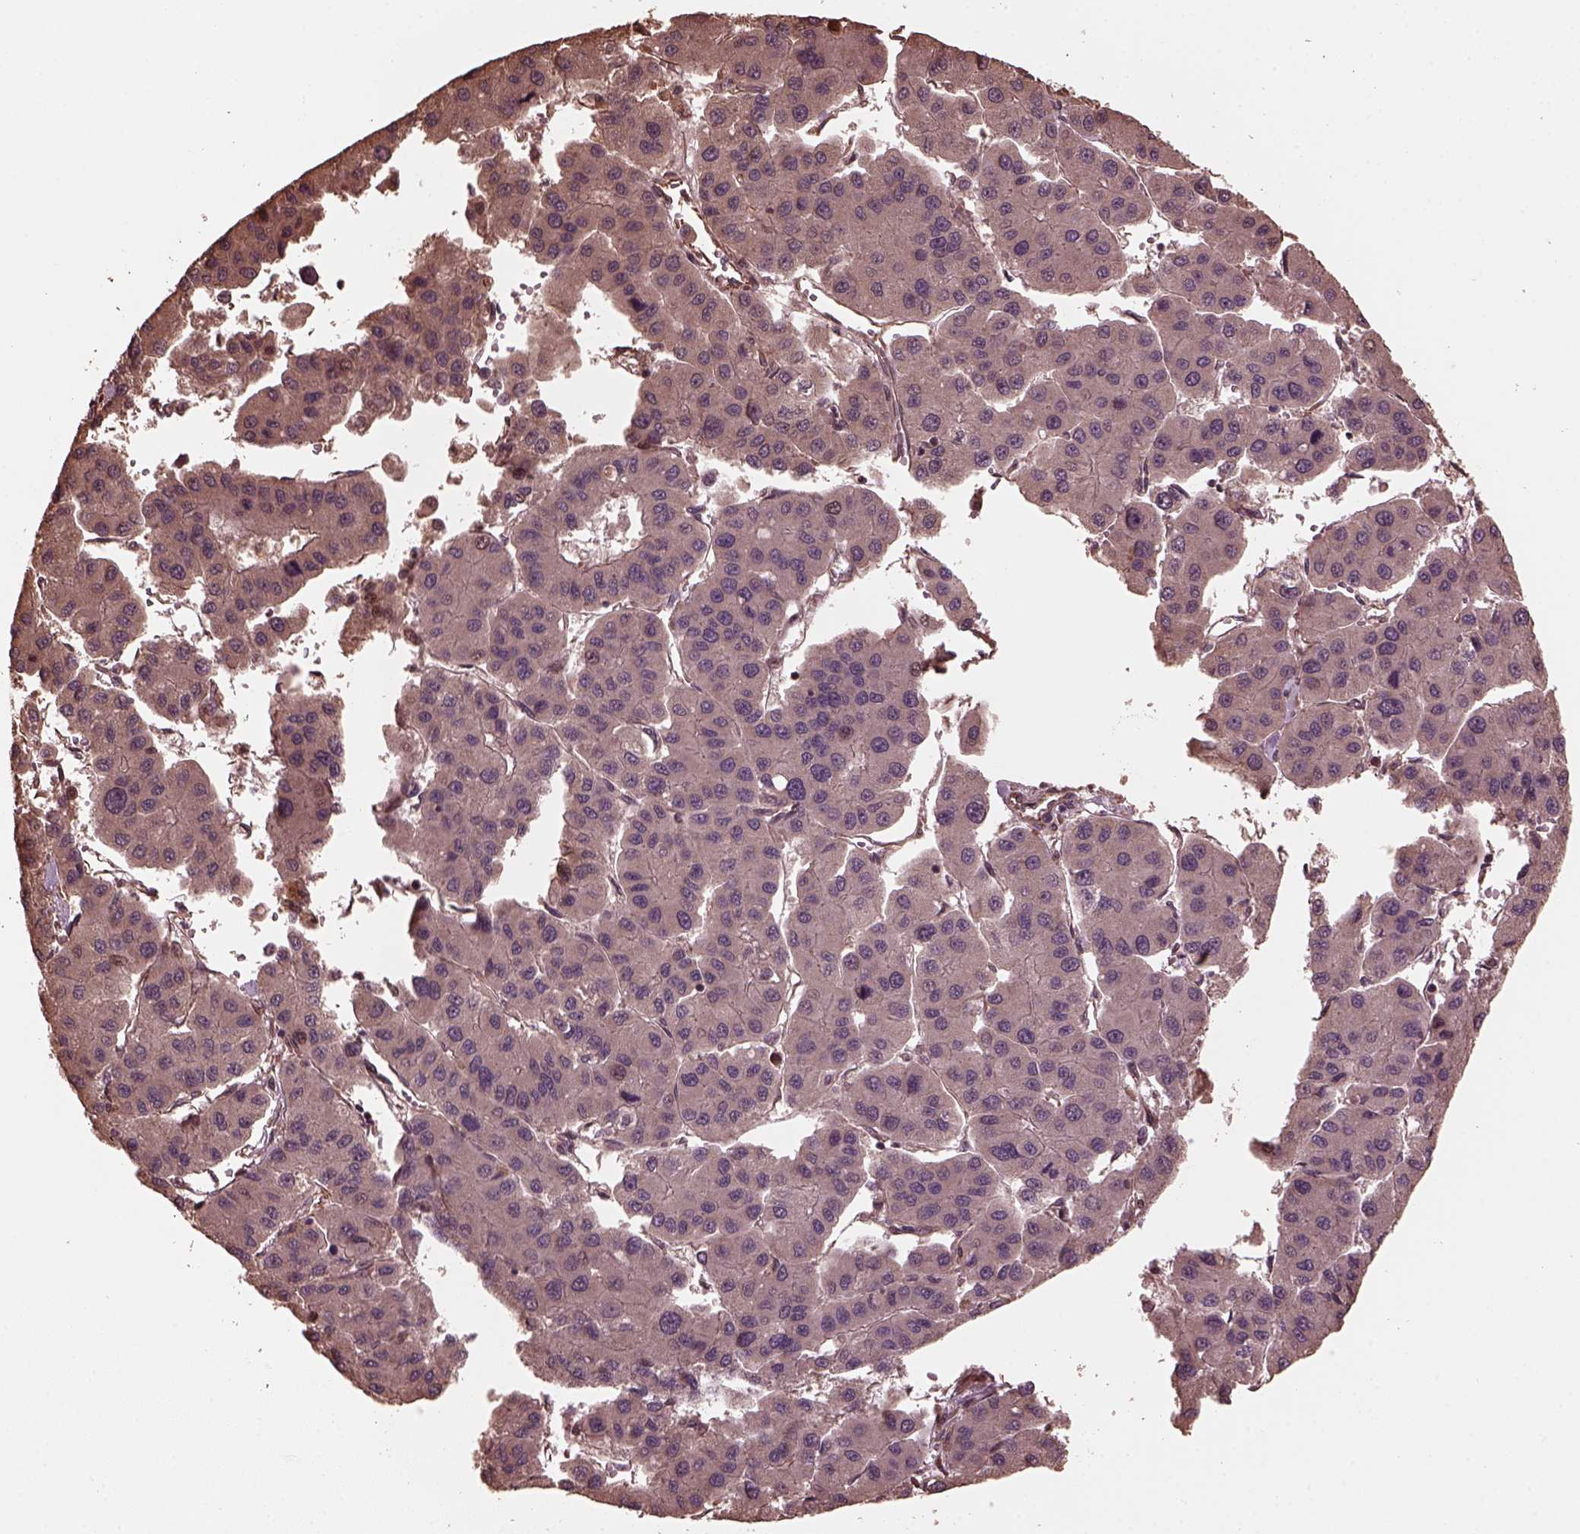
{"staining": {"intensity": "negative", "quantity": "none", "location": "none"}, "tissue": "liver cancer", "cell_type": "Tumor cells", "image_type": "cancer", "snomed": [{"axis": "morphology", "description": "Carcinoma, Hepatocellular, NOS"}, {"axis": "topography", "description": "Liver"}], "caption": "Tumor cells show no significant staining in liver hepatocellular carcinoma. The staining was performed using DAB to visualize the protein expression in brown, while the nuclei were stained in blue with hematoxylin (Magnification: 20x).", "gene": "GTPBP1", "patient": {"sex": "male", "age": 73}}